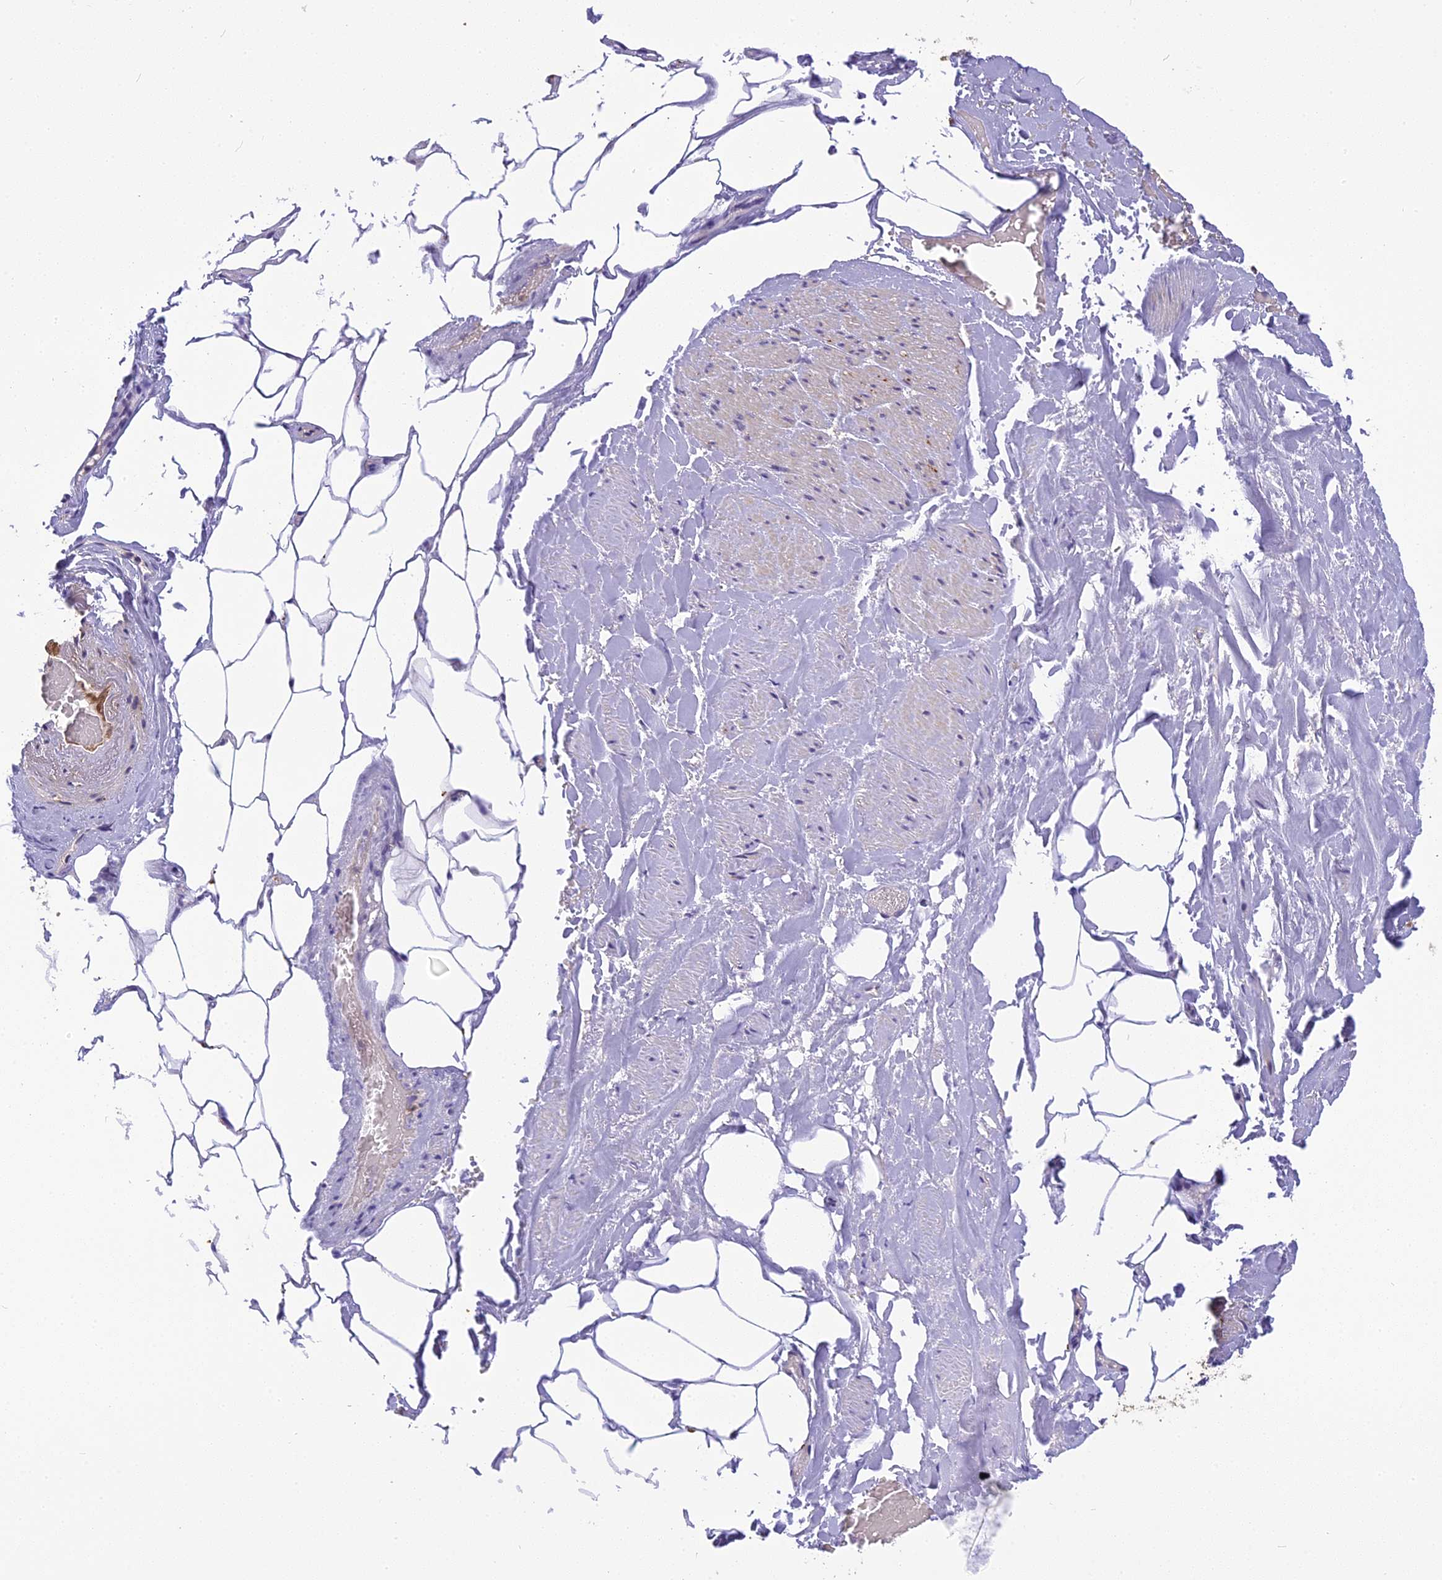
{"staining": {"intensity": "negative", "quantity": "none", "location": "none"}, "tissue": "adipose tissue", "cell_type": "Adipocytes", "image_type": "normal", "snomed": [{"axis": "morphology", "description": "Normal tissue, NOS"}, {"axis": "morphology", "description": "Adenocarcinoma, Low grade"}, {"axis": "topography", "description": "Prostate"}, {"axis": "topography", "description": "Peripheral nerve tissue"}], "caption": "An immunohistochemistry micrograph of benign adipose tissue is shown. There is no staining in adipocytes of adipose tissue. Nuclei are stained in blue.", "gene": "FNIP2", "patient": {"sex": "male", "age": 63}}